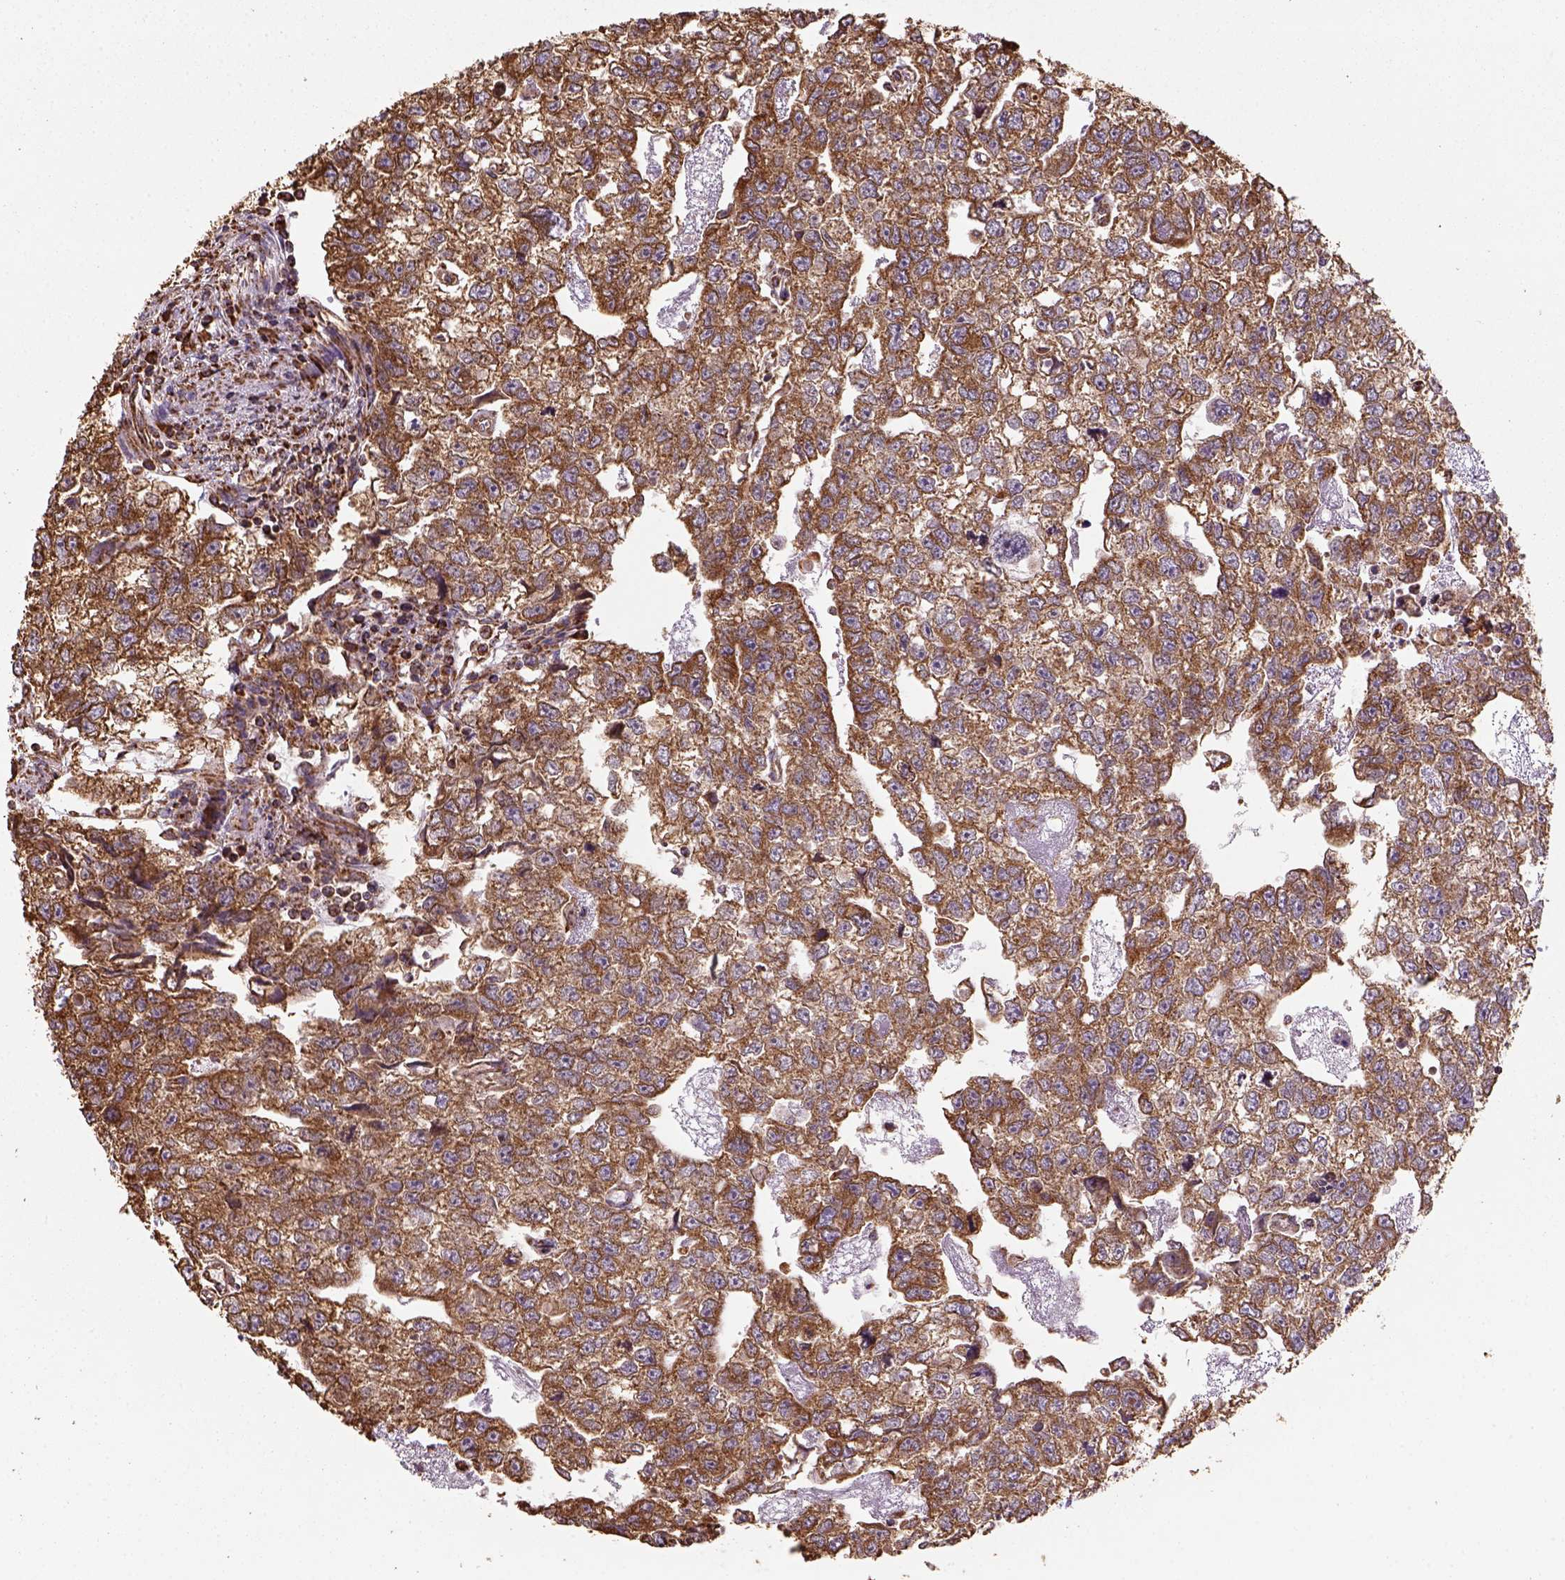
{"staining": {"intensity": "moderate", "quantity": ">75%", "location": "cytoplasmic/membranous"}, "tissue": "testis cancer", "cell_type": "Tumor cells", "image_type": "cancer", "snomed": [{"axis": "morphology", "description": "Carcinoma, Embryonal, NOS"}, {"axis": "morphology", "description": "Teratoma, malignant, NOS"}, {"axis": "topography", "description": "Testis"}], "caption": "A micrograph of testis cancer stained for a protein exhibits moderate cytoplasmic/membranous brown staining in tumor cells. The staining was performed using DAB, with brown indicating positive protein expression. Nuclei are stained blue with hematoxylin.", "gene": "MAPK8IP3", "patient": {"sex": "male", "age": 44}}